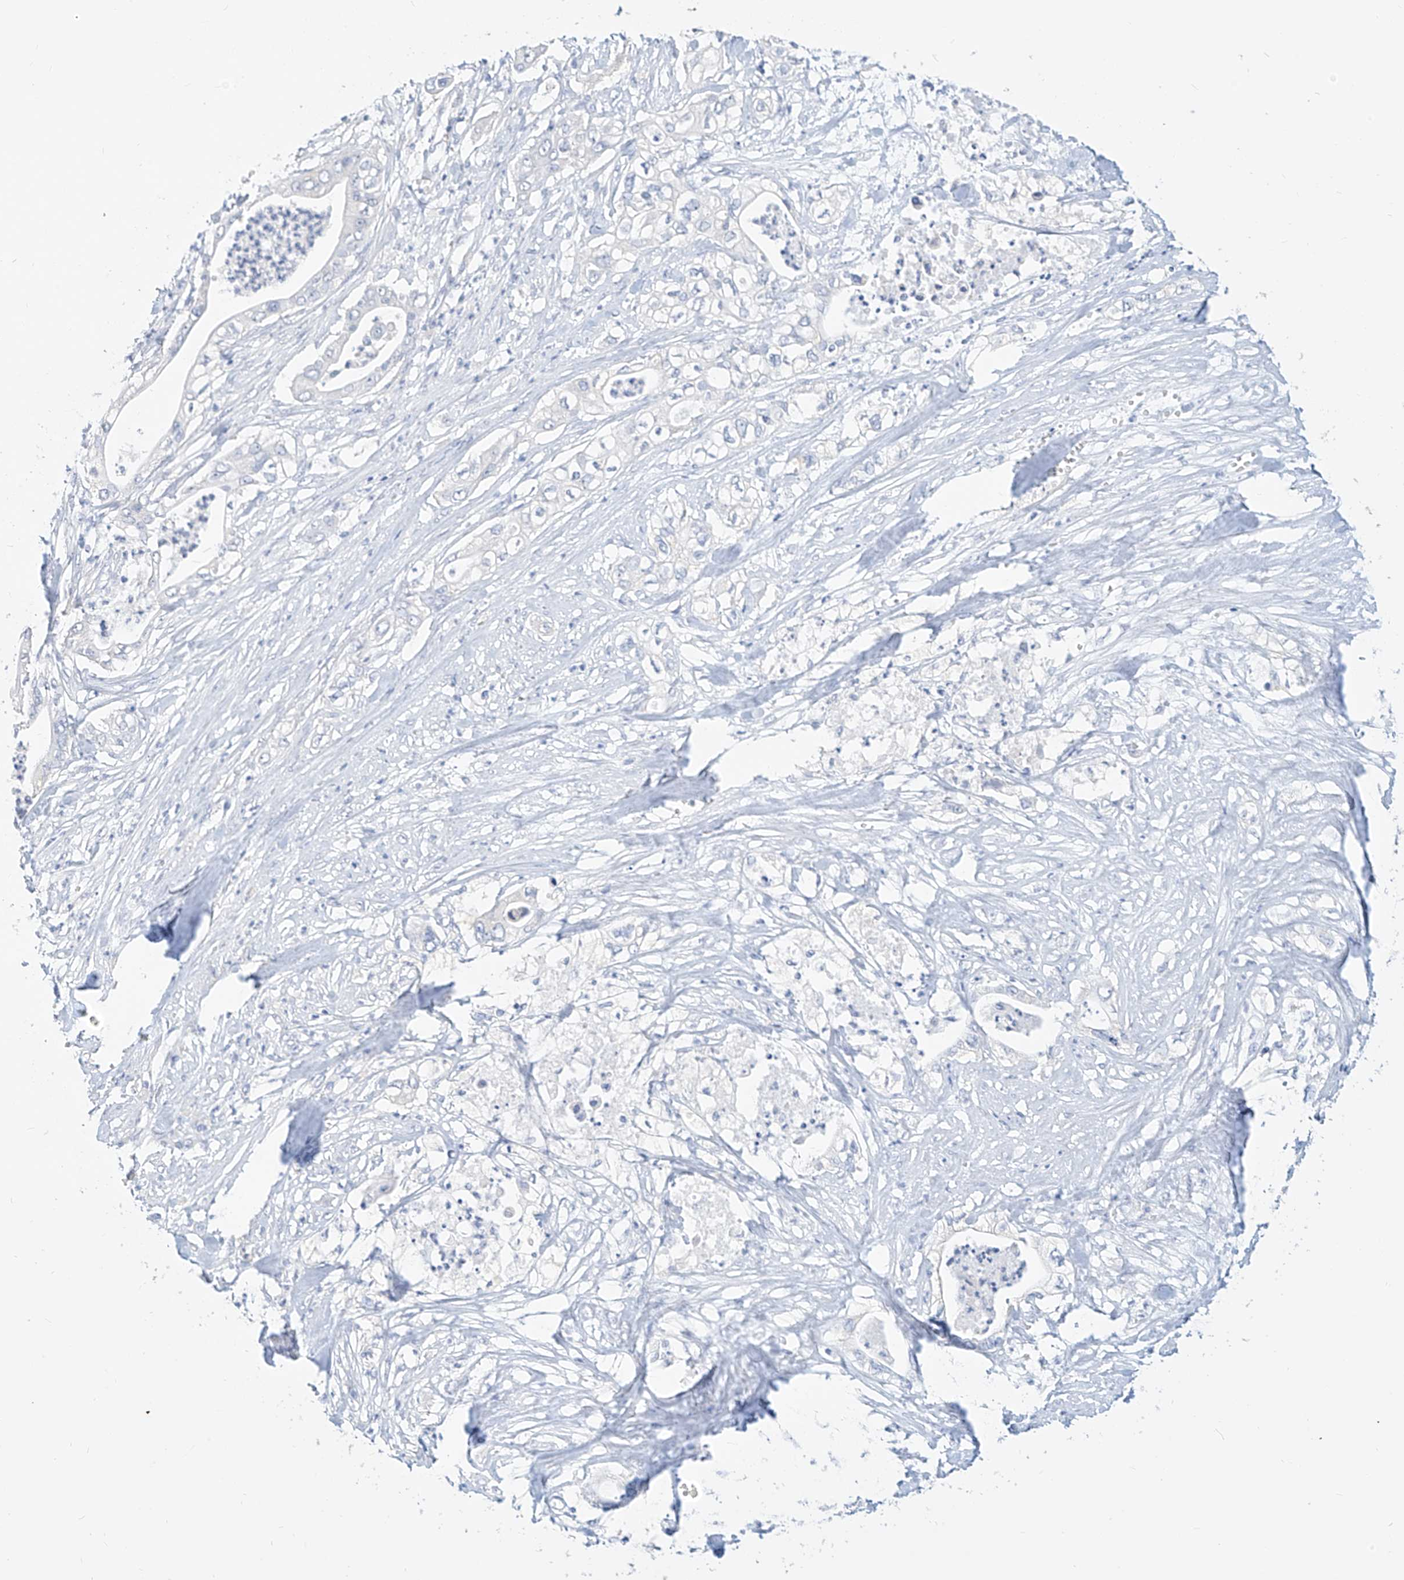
{"staining": {"intensity": "negative", "quantity": "none", "location": "none"}, "tissue": "pancreatic cancer", "cell_type": "Tumor cells", "image_type": "cancer", "snomed": [{"axis": "morphology", "description": "Adenocarcinoma, NOS"}, {"axis": "topography", "description": "Pancreas"}], "caption": "High magnification brightfield microscopy of adenocarcinoma (pancreatic) stained with DAB (brown) and counterstained with hematoxylin (blue): tumor cells show no significant expression.", "gene": "ZZEF1", "patient": {"sex": "female", "age": 78}}